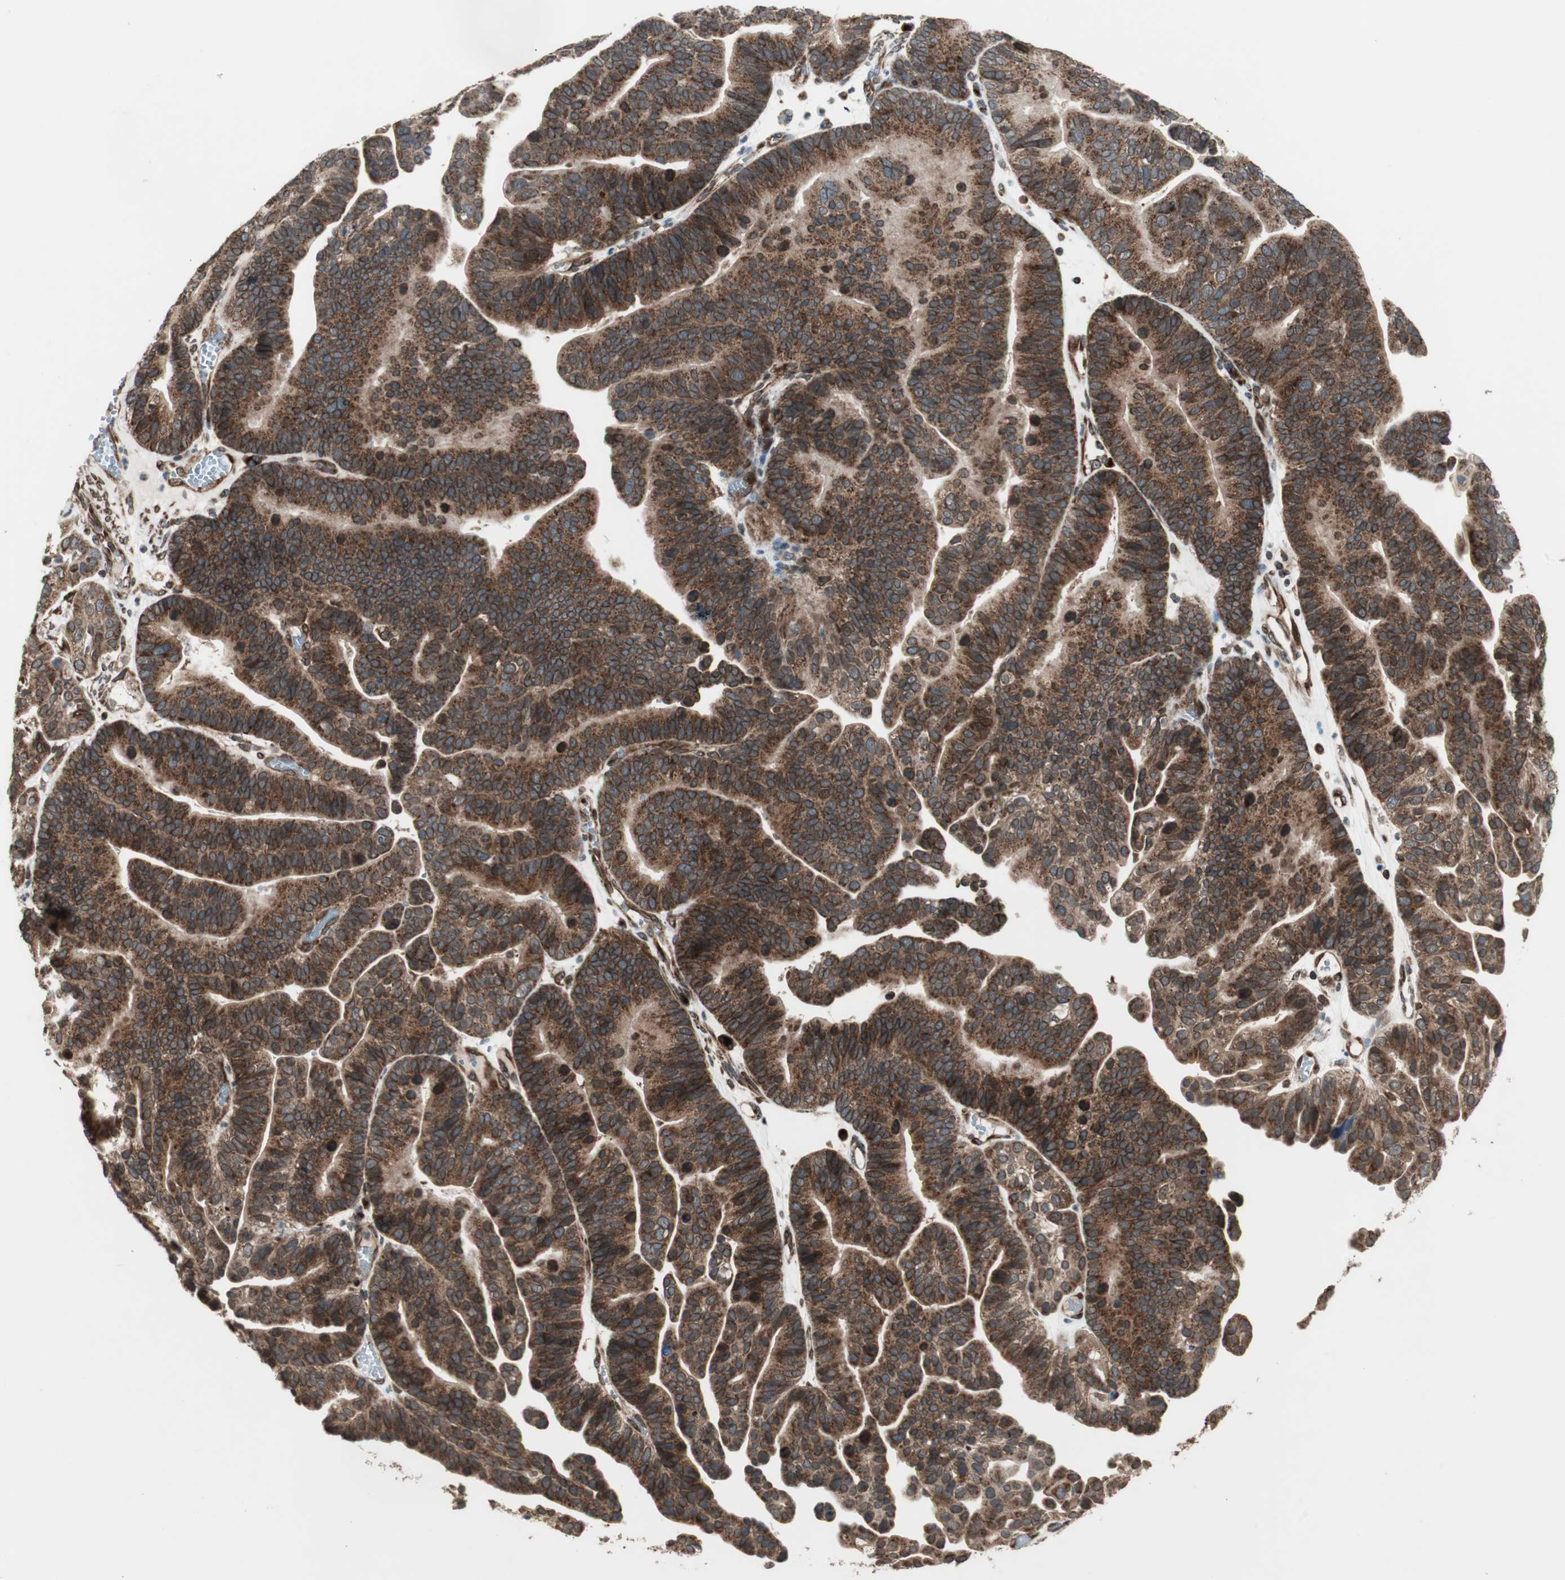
{"staining": {"intensity": "strong", "quantity": ">75%", "location": "cytoplasmic/membranous,nuclear"}, "tissue": "ovarian cancer", "cell_type": "Tumor cells", "image_type": "cancer", "snomed": [{"axis": "morphology", "description": "Cystadenocarcinoma, serous, NOS"}, {"axis": "topography", "description": "Ovary"}], "caption": "Ovarian serous cystadenocarcinoma stained for a protein reveals strong cytoplasmic/membranous and nuclear positivity in tumor cells.", "gene": "NUP62", "patient": {"sex": "female", "age": 56}}